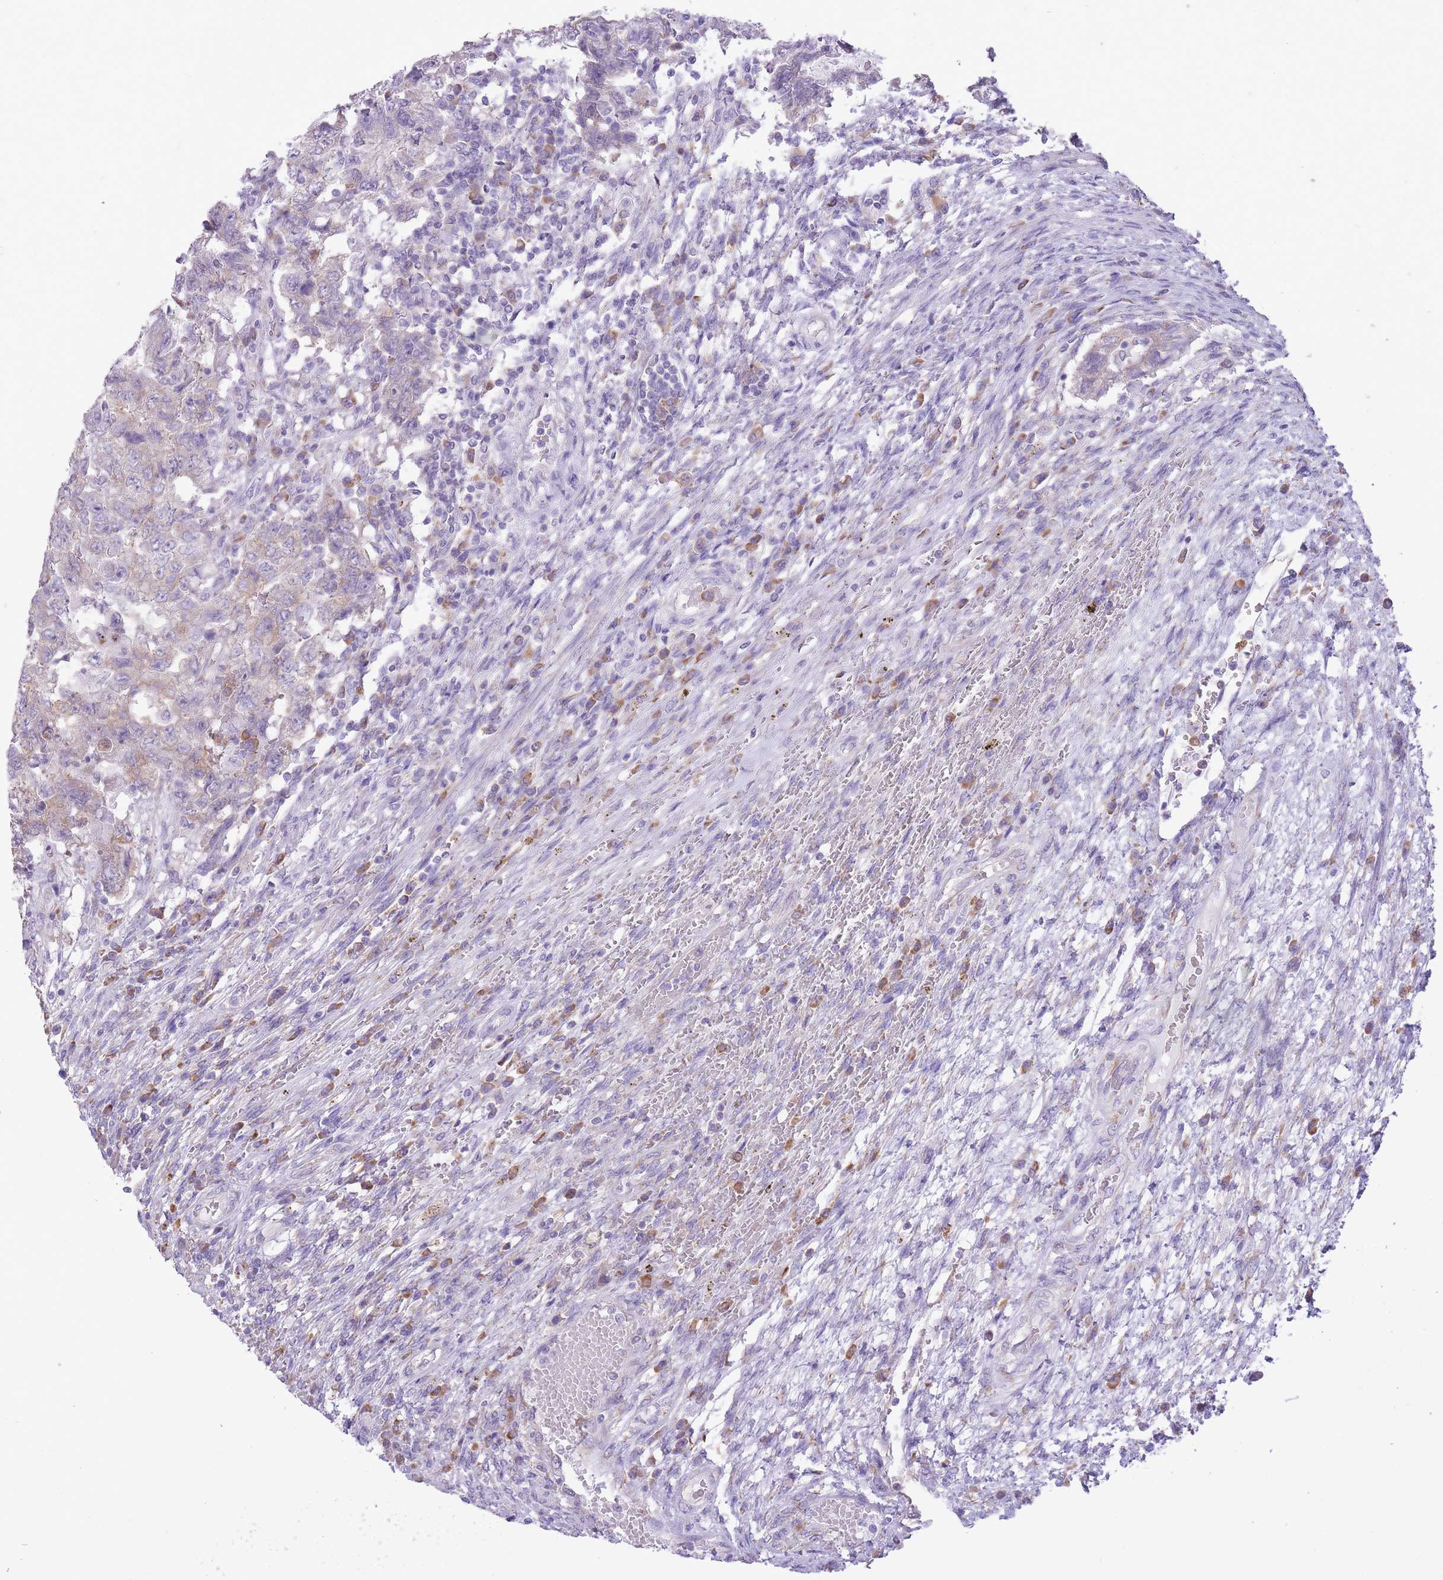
{"staining": {"intensity": "moderate", "quantity": "25%-75%", "location": "cytoplasmic/membranous"}, "tissue": "testis cancer", "cell_type": "Tumor cells", "image_type": "cancer", "snomed": [{"axis": "morphology", "description": "Carcinoma, Embryonal, NOS"}, {"axis": "topography", "description": "Testis"}], "caption": "This micrograph exhibits immunohistochemistry (IHC) staining of human embryonal carcinoma (testis), with medium moderate cytoplasmic/membranous expression in approximately 25%-75% of tumor cells.", "gene": "ZNF501", "patient": {"sex": "male", "age": 26}}